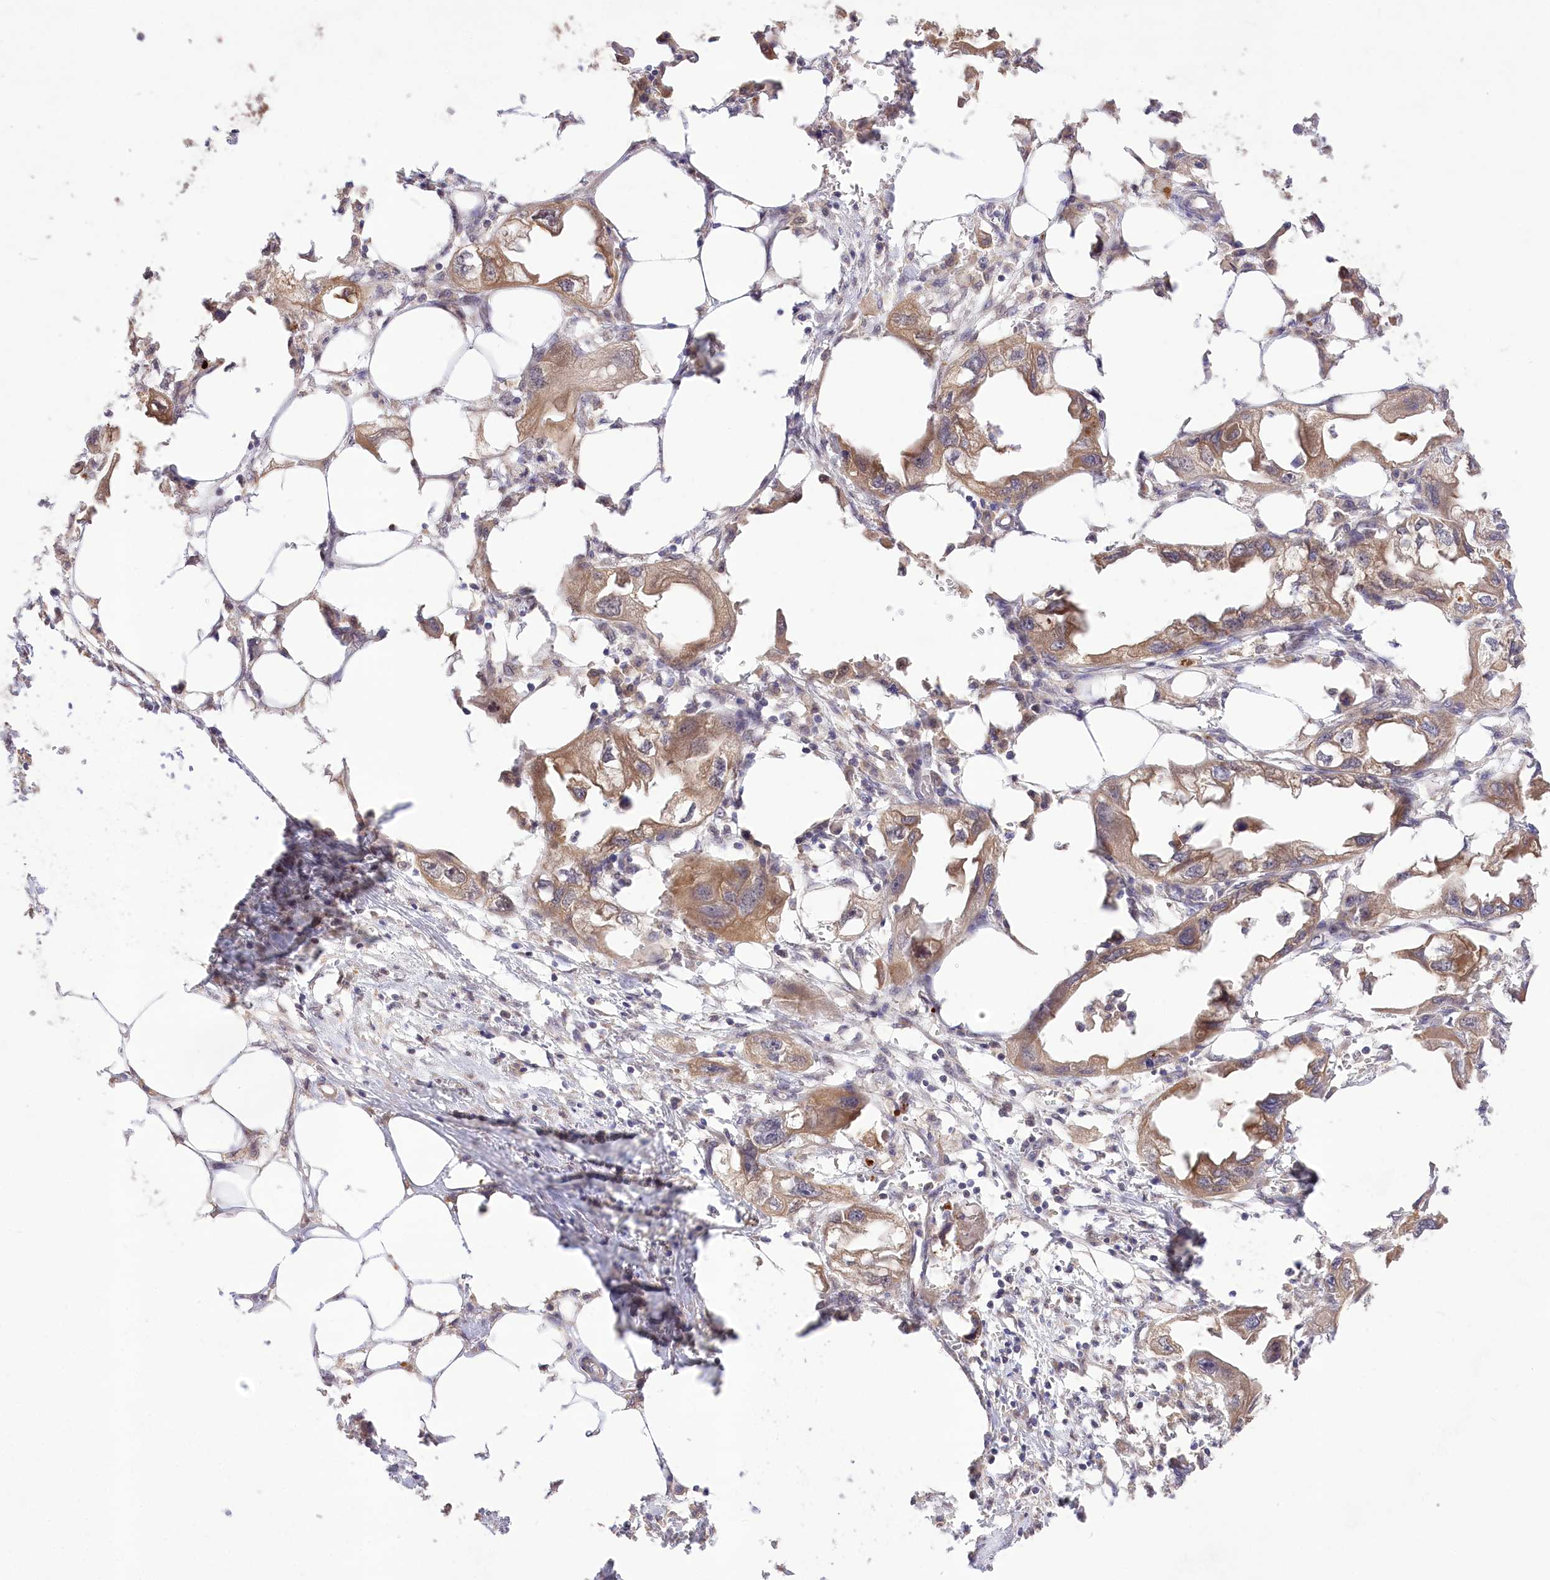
{"staining": {"intensity": "moderate", "quantity": ">75%", "location": "cytoplasmic/membranous"}, "tissue": "endometrial cancer", "cell_type": "Tumor cells", "image_type": "cancer", "snomed": [{"axis": "morphology", "description": "Adenocarcinoma, NOS"}, {"axis": "morphology", "description": "Adenocarcinoma, metastatic, NOS"}, {"axis": "topography", "description": "Adipose tissue"}, {"axis": "topography", "description": "Endometrium"}], "caption": "Immunohistochemistry image of neoplastic tissue: human endometrial cancer (metastatic adenocarcinoma) stained using immunohistochemistry demonstrates medium levels of moderate protein expression localized specifically in the cytoplasmic/membranous of tumor cells, appearing as a cytoplasmic/membranous brown color.", "gene": "HELT", "patient": {"sex": "female", "age": 67}}